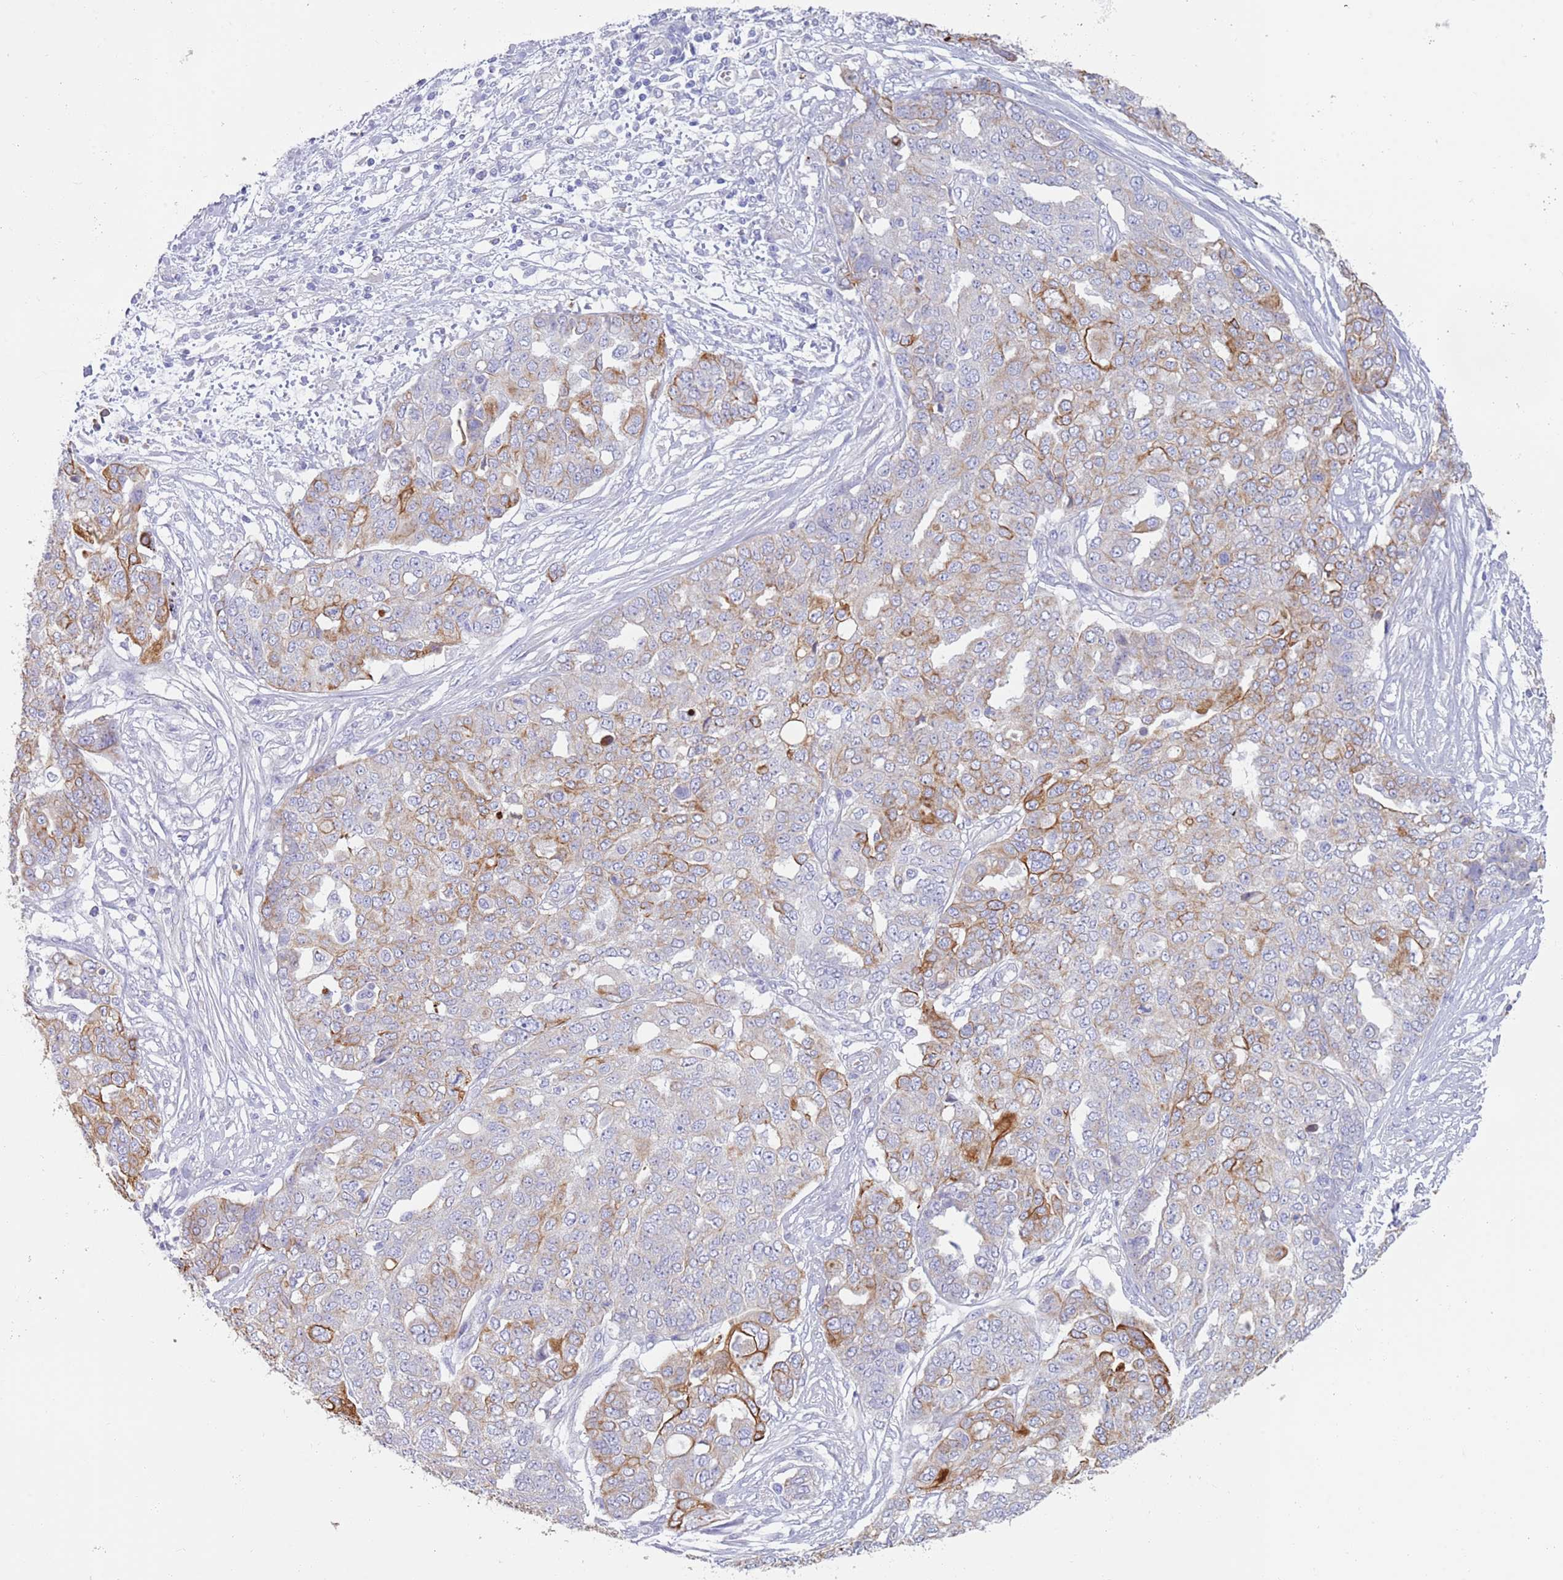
{"staining": {"intensity": "moderate", "quantity": "<25%", "location": "cytoplasmic/membranous"}, "tissue": "ovarian cancer", "cell_type": "Tumor cells", "image_type": "cancer", "snomed": [{"axis": "morphology", "description": "Cystadenocarcinoma, serous, NOS"}, {"axis": "topography", "description": "Soft tissue"}, {"axis": "topography", "description": "Ovary"}], "caption": "Ovarian cancer tissue demonstrates moderate cytoplasmic/membranous expression in approximately <25% of tumor cells", "gene": "CCDC149", "patient": {"sex": "female", "age": 57}}